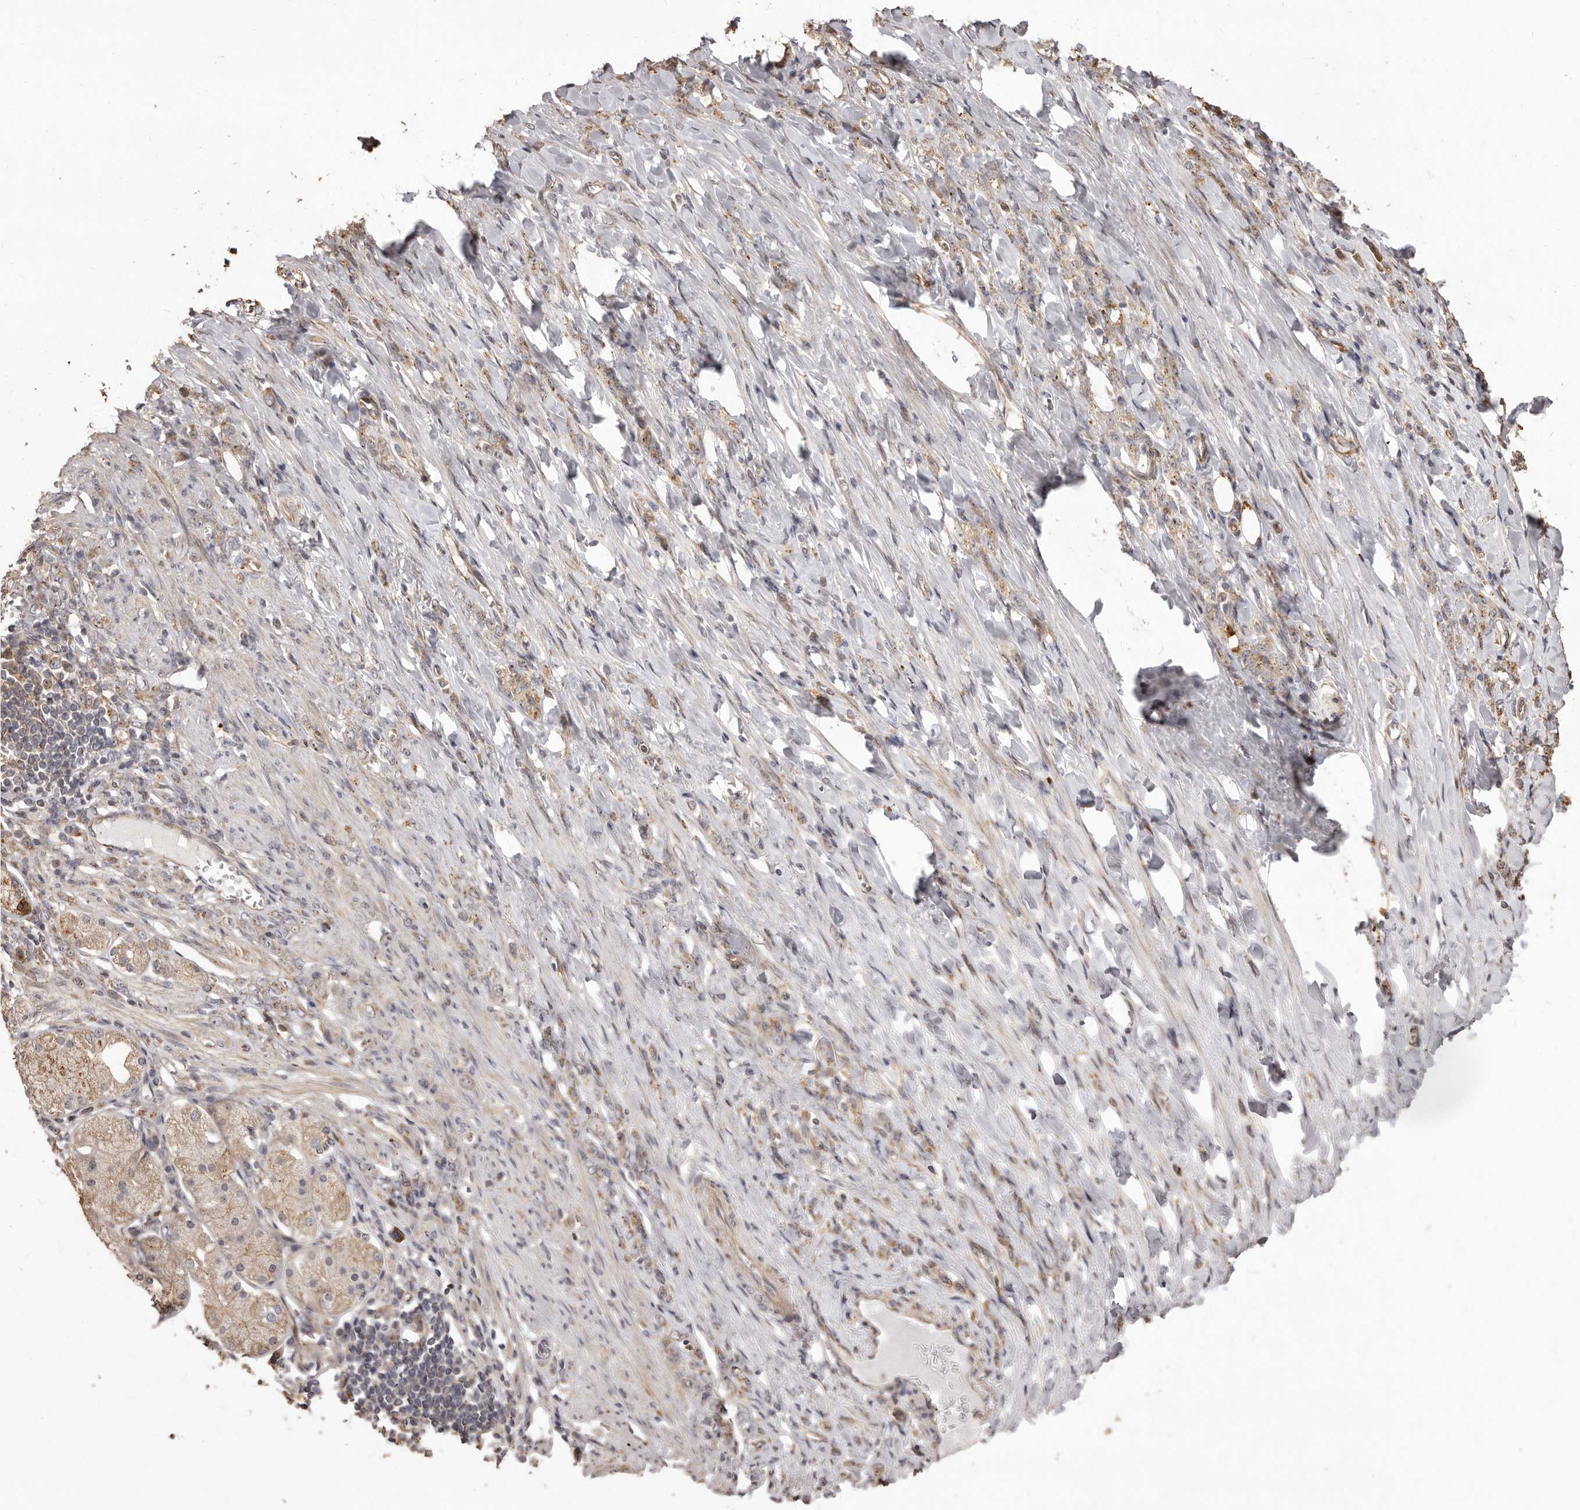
{"staining": {"intensity": "moderate", "quantity": "25%-75%", "location": "cytoplasmic/membranous"}, "tissue": "stomach cancer", "cell_type": "Tumor cells", "image_type": "cancer", "snomed": [{"axis": "morphology", "description": "Normal tissue, NOS"}, {"axis": "morphology", "description": "Adenocarcinoma, NOS"}, {"axis": "topography", "description": "Stomach"}], "caption": "Immunohistochemistry histopathology image of human stomach cancer stained for a protein (brown), which exhibits medium levels of moderate cytoplasmic/membranous expression in approximately 25%-75% of tumor cells.", "gene": "MTO1", "patient": {"sex": "male", "age": 82}}